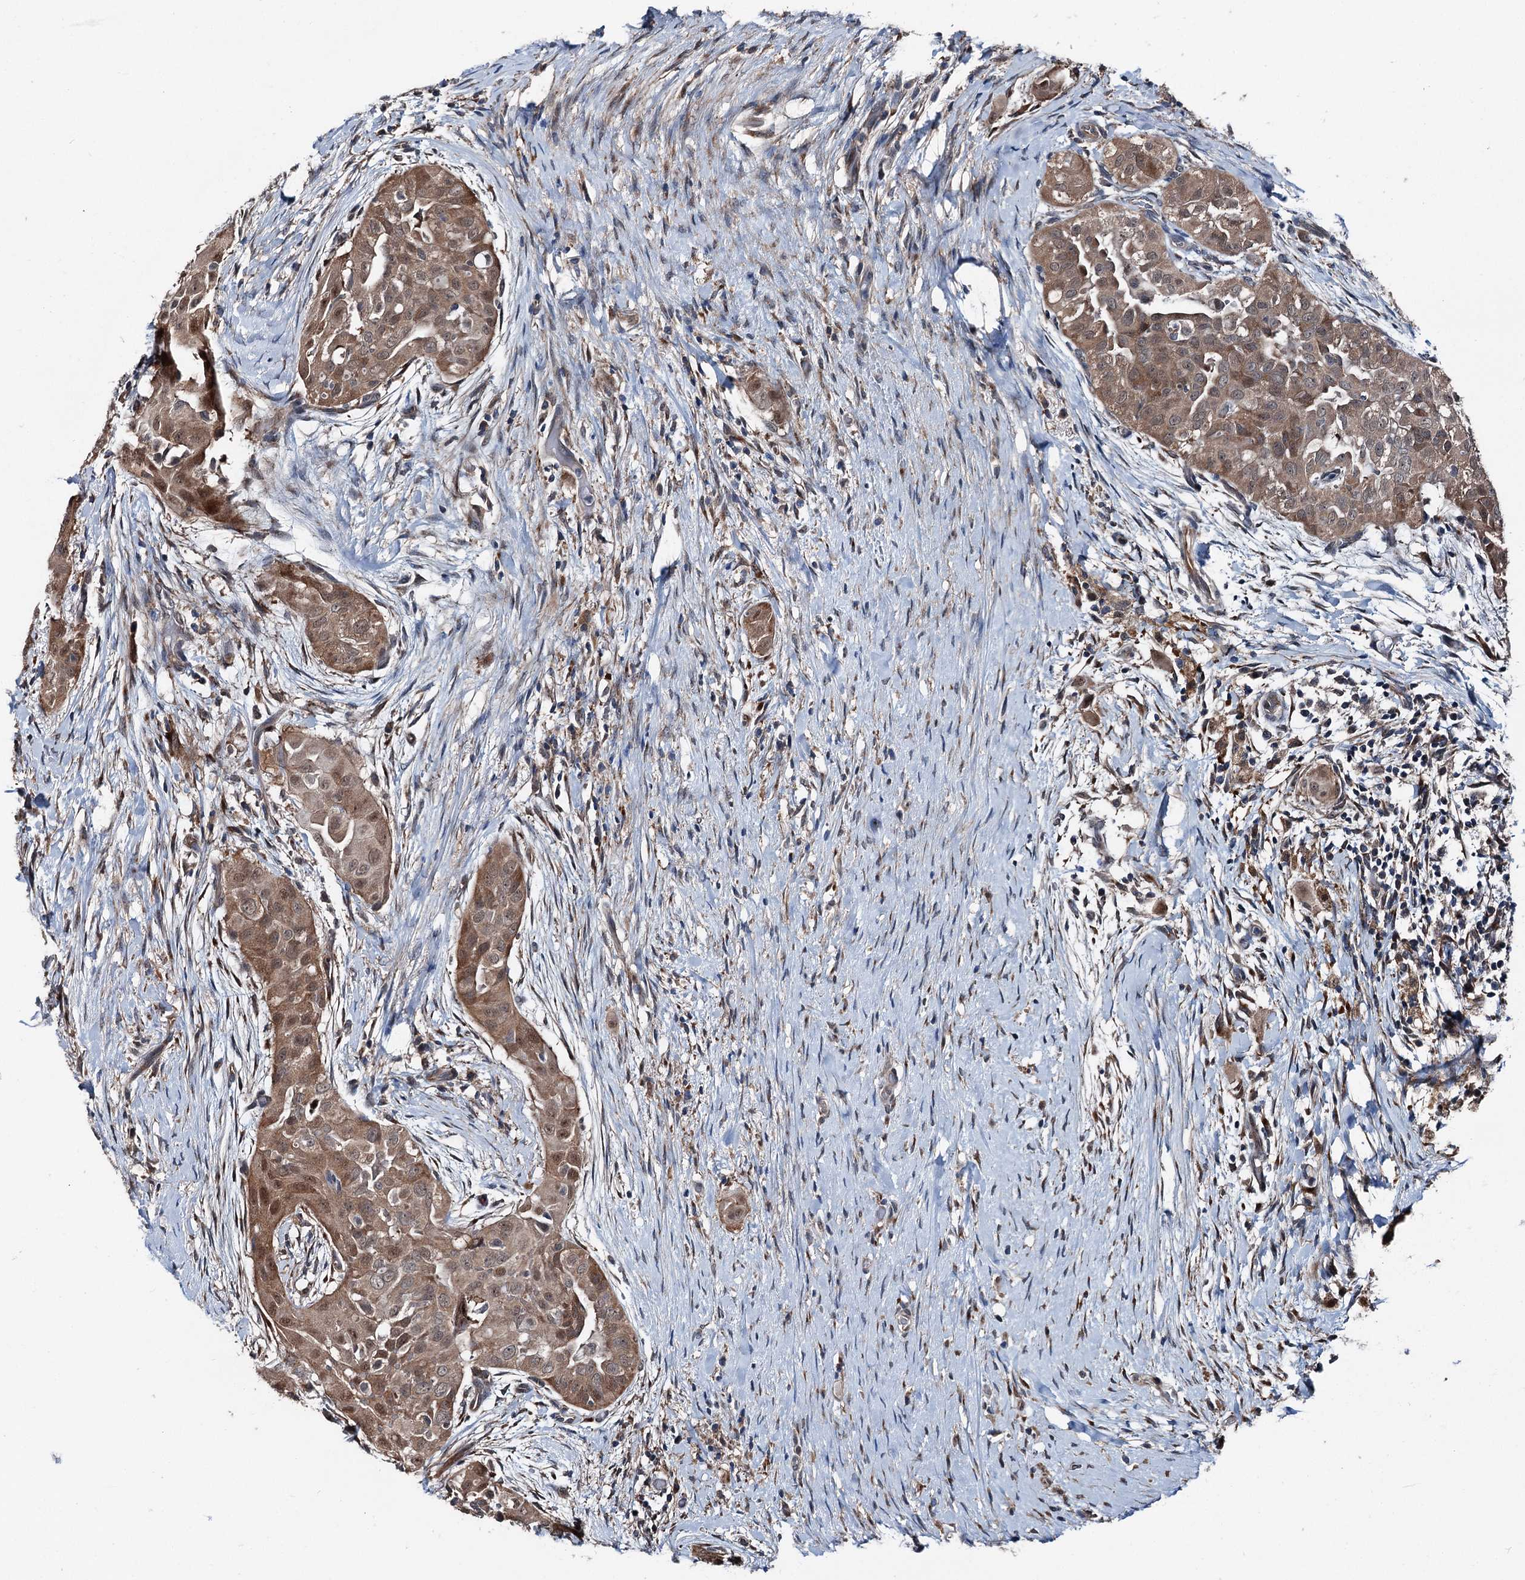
{"staining": {"intensity": "moderate", "quantity": ">75%", "location": "cytoplasmic/membranous"}, "tissue": "thyroid cancer", "cell_type": "Tumor cells", "image_type": "cancer", "snomed": [{"axis": "morphology", "description": "Papillary adenocarcinoma, NOS"}, {"axis": "topography", "description": "Thyroid gland"}], "caption": "Immunohistochemistry of human thyroid cancer demonstrates medium levels of moderate cytoplasmic/membranous expression in about >75% of tumor cells.", "gene": "PSMD13", "patient": {"sex": "female", "age": 59}}